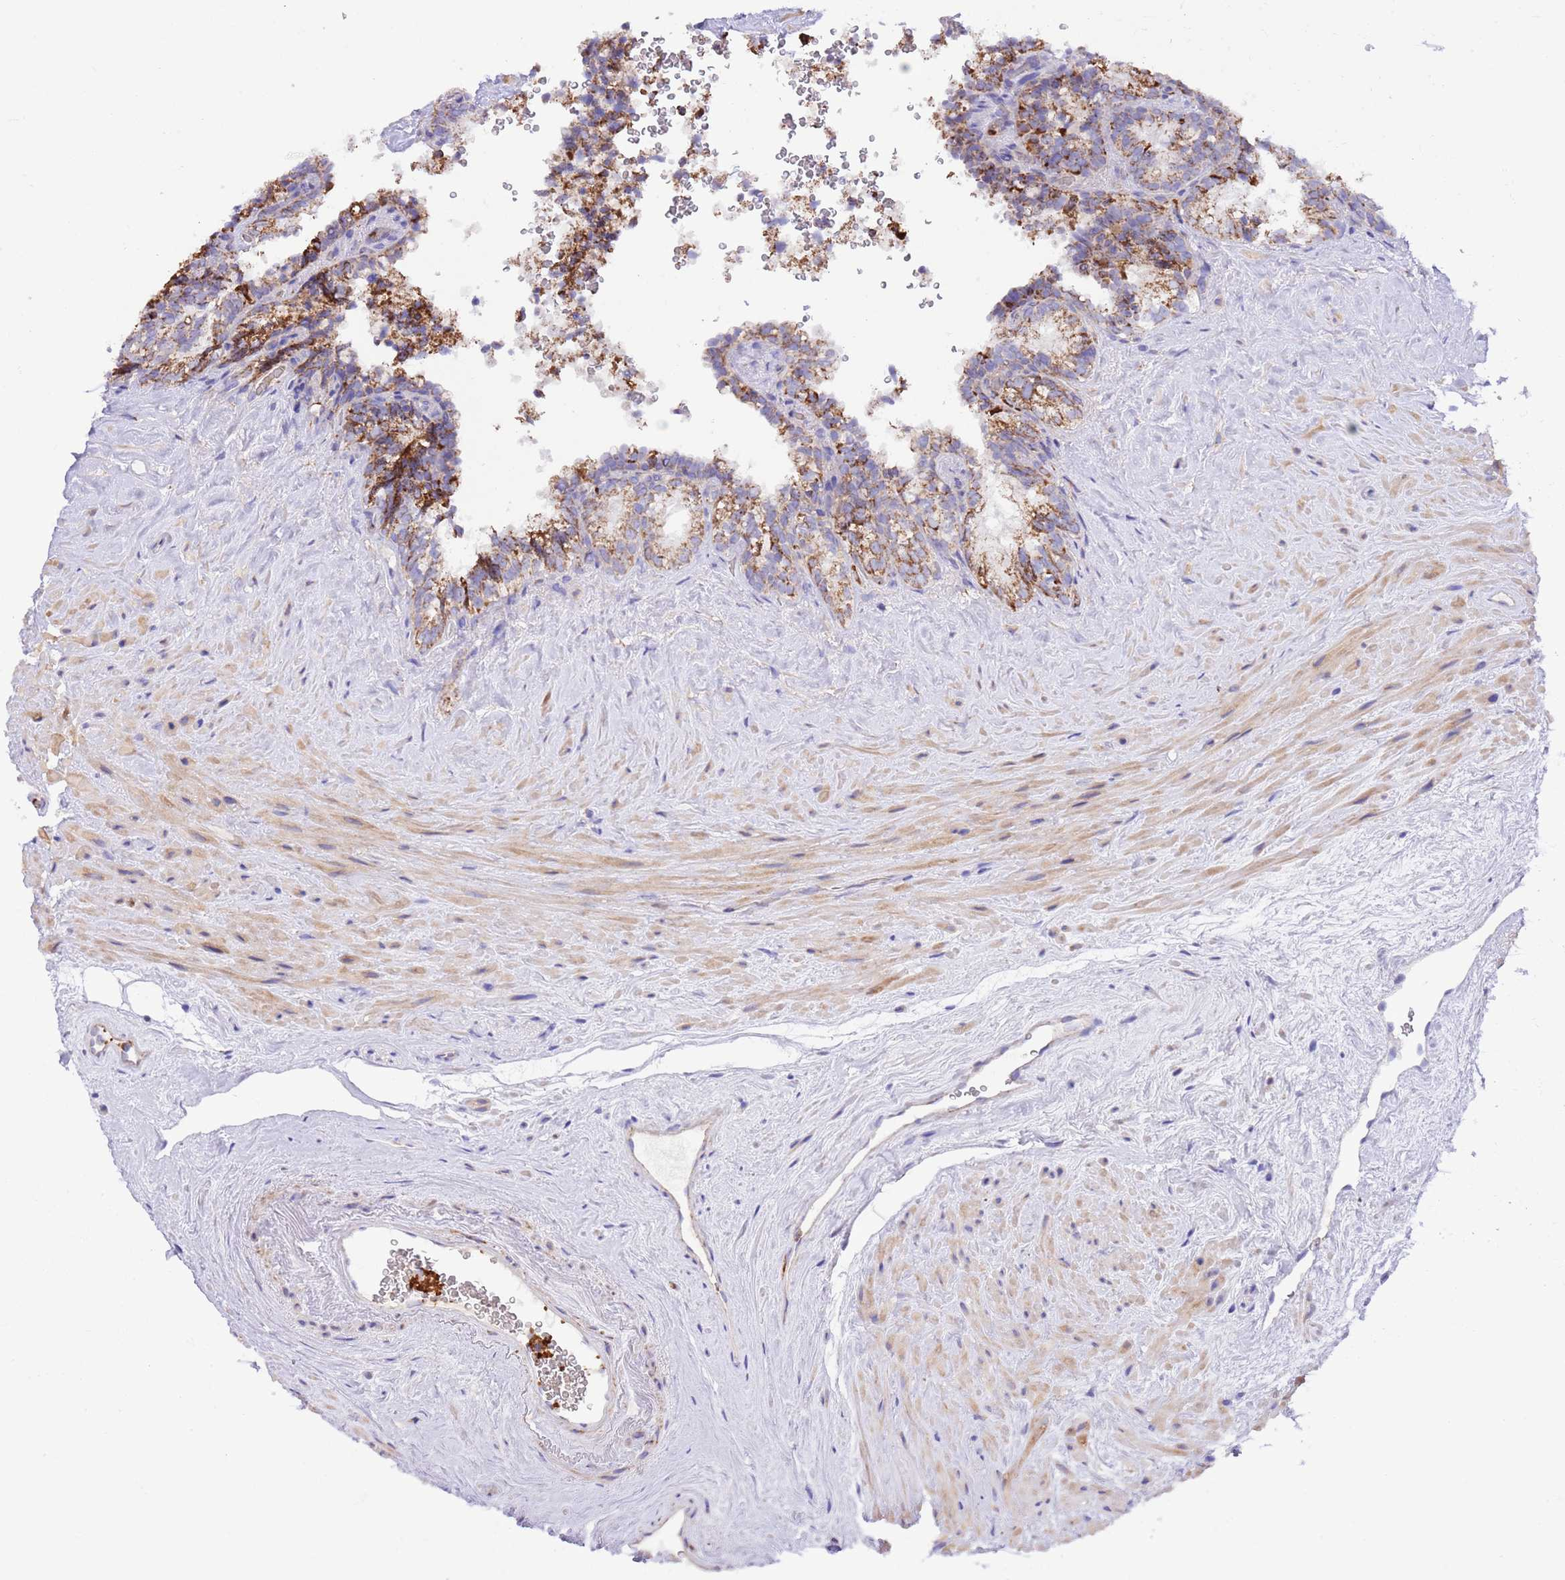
{"staining": {"intensity": "strong", "quantity": ">75%", "location": "cytoplasmic/membranous"}, "tissue": "seminal vesicle", "cell_type": "Glandular cells", "image_type": "normal", "snomed": [{"axis": "morphology", "description": "Normal tissue, NOS"}, {"axis": "topography", "description": "Prostate"}, {"axis": "topography", "description": "Seminal veicle"}], "caption": "High-power microscopy captured an immunohistochemistry histopathology image of normal seminal vesicle, revealing strong cytoplasmic/membranous positivity in approximately >75% of glandular cells. Using DAB (brown) and hematoxylin (blue) stains, captured at high magnification using brightfield microscopy.", "gene": "SS18L2", "patient": {"sex": "male", "age": 79}}